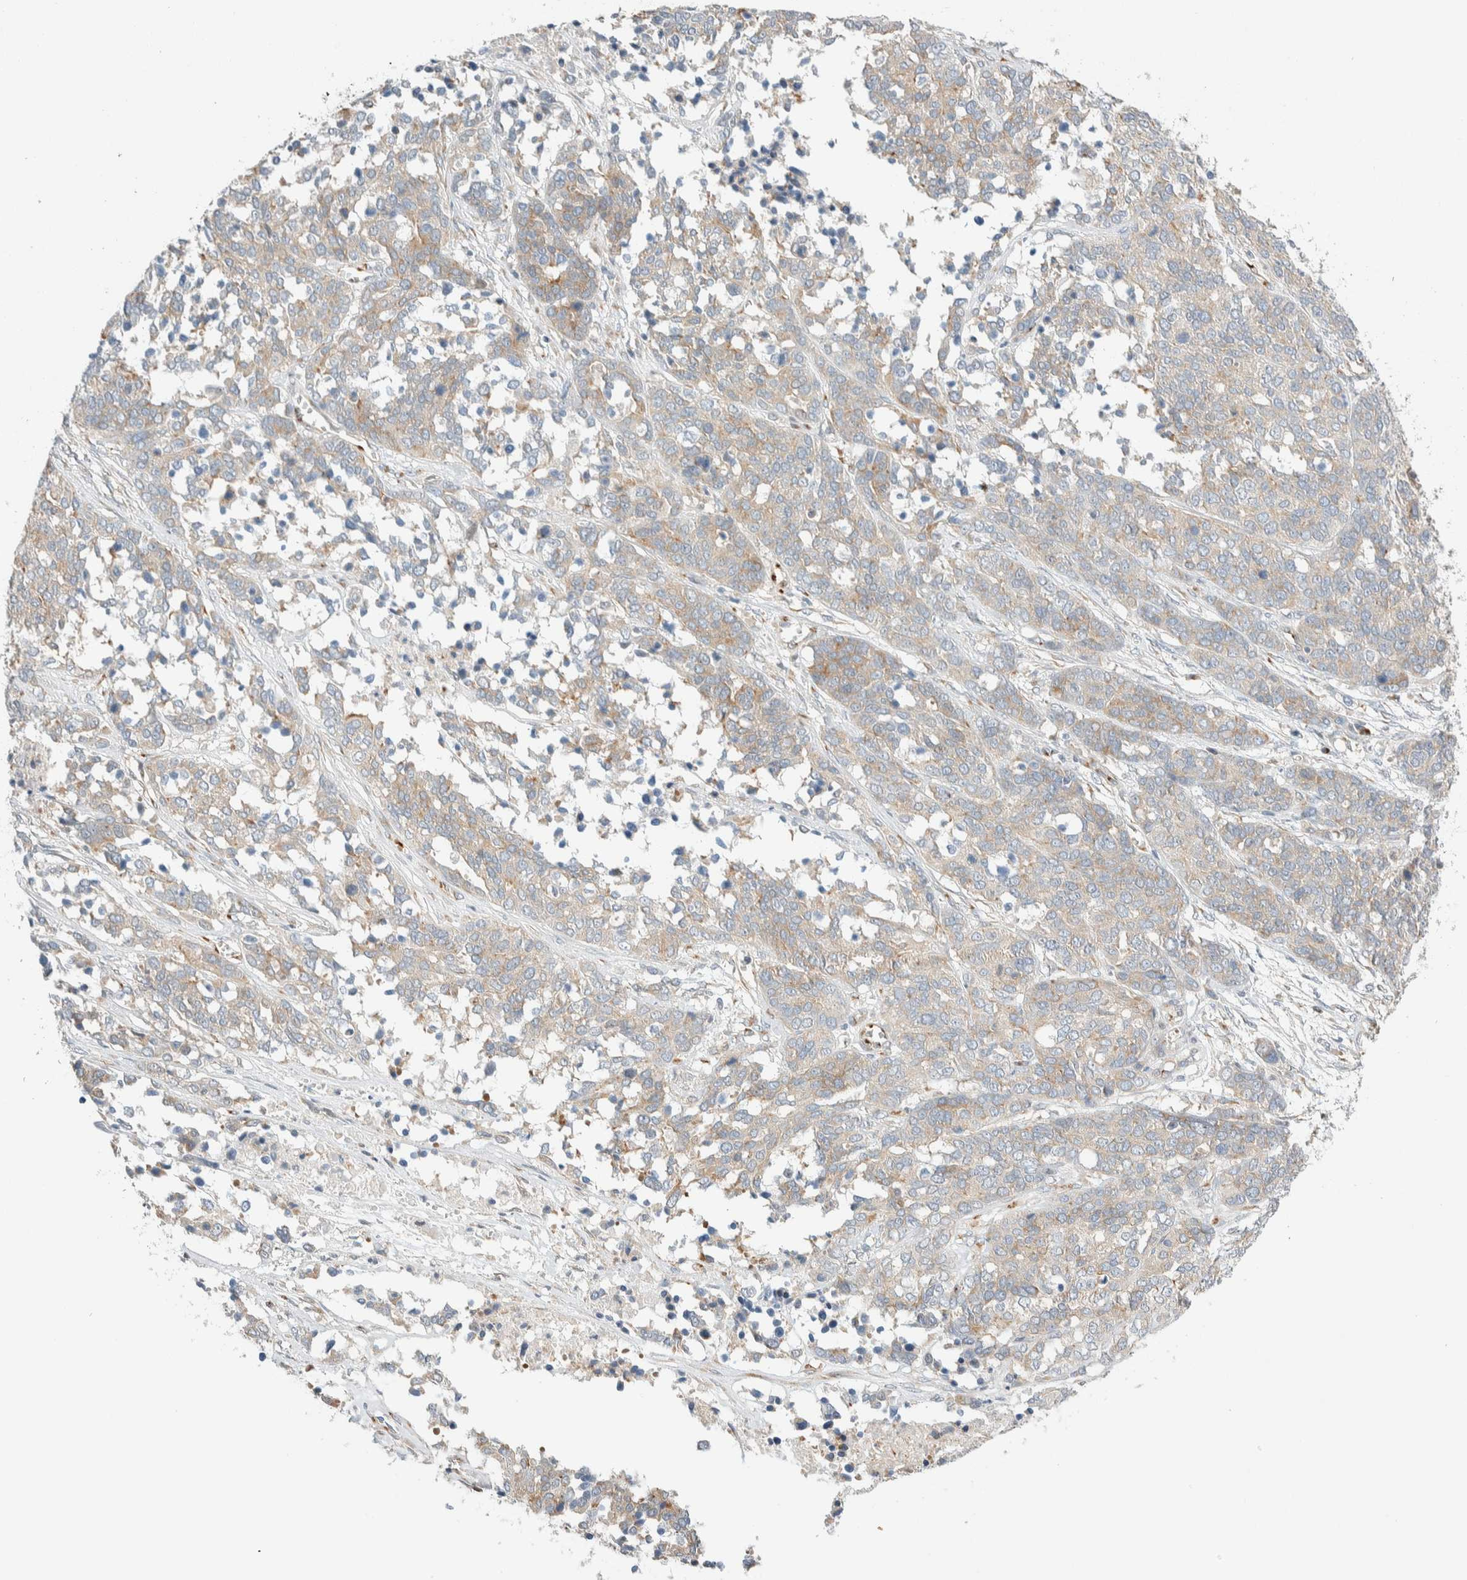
{"staining": {"intensity": "weak", "quantity": "25%-75%", "location": "cytoplasmic/membranous"}, "tissue": "ovarian cancer", "cell_type": "Tumor cells", "image_type": "cancer", "snomed": [{"axis": "morphology", "description": "Cystadenocarcinoma, serous, NOS"}, {"axis": "topography", "description": "Ovary"}], "caption": "Immunohistochemistry (IHC) staining of serous cystadenocarcinoma (ovarian), which displays low levels of weak cytoplasmic/membranous staining in about 25%-75% of tumor cells indicating weak cytoplasmic/membranous protein expression. The staining was performed using DAB (3,3'-diaminobenzidine) (brown) for protein detection and nuclei were counterstained in hematoxylin (blue).", "gene": "TMEM184B", "patient": {"sex": "female", "age": 44}}